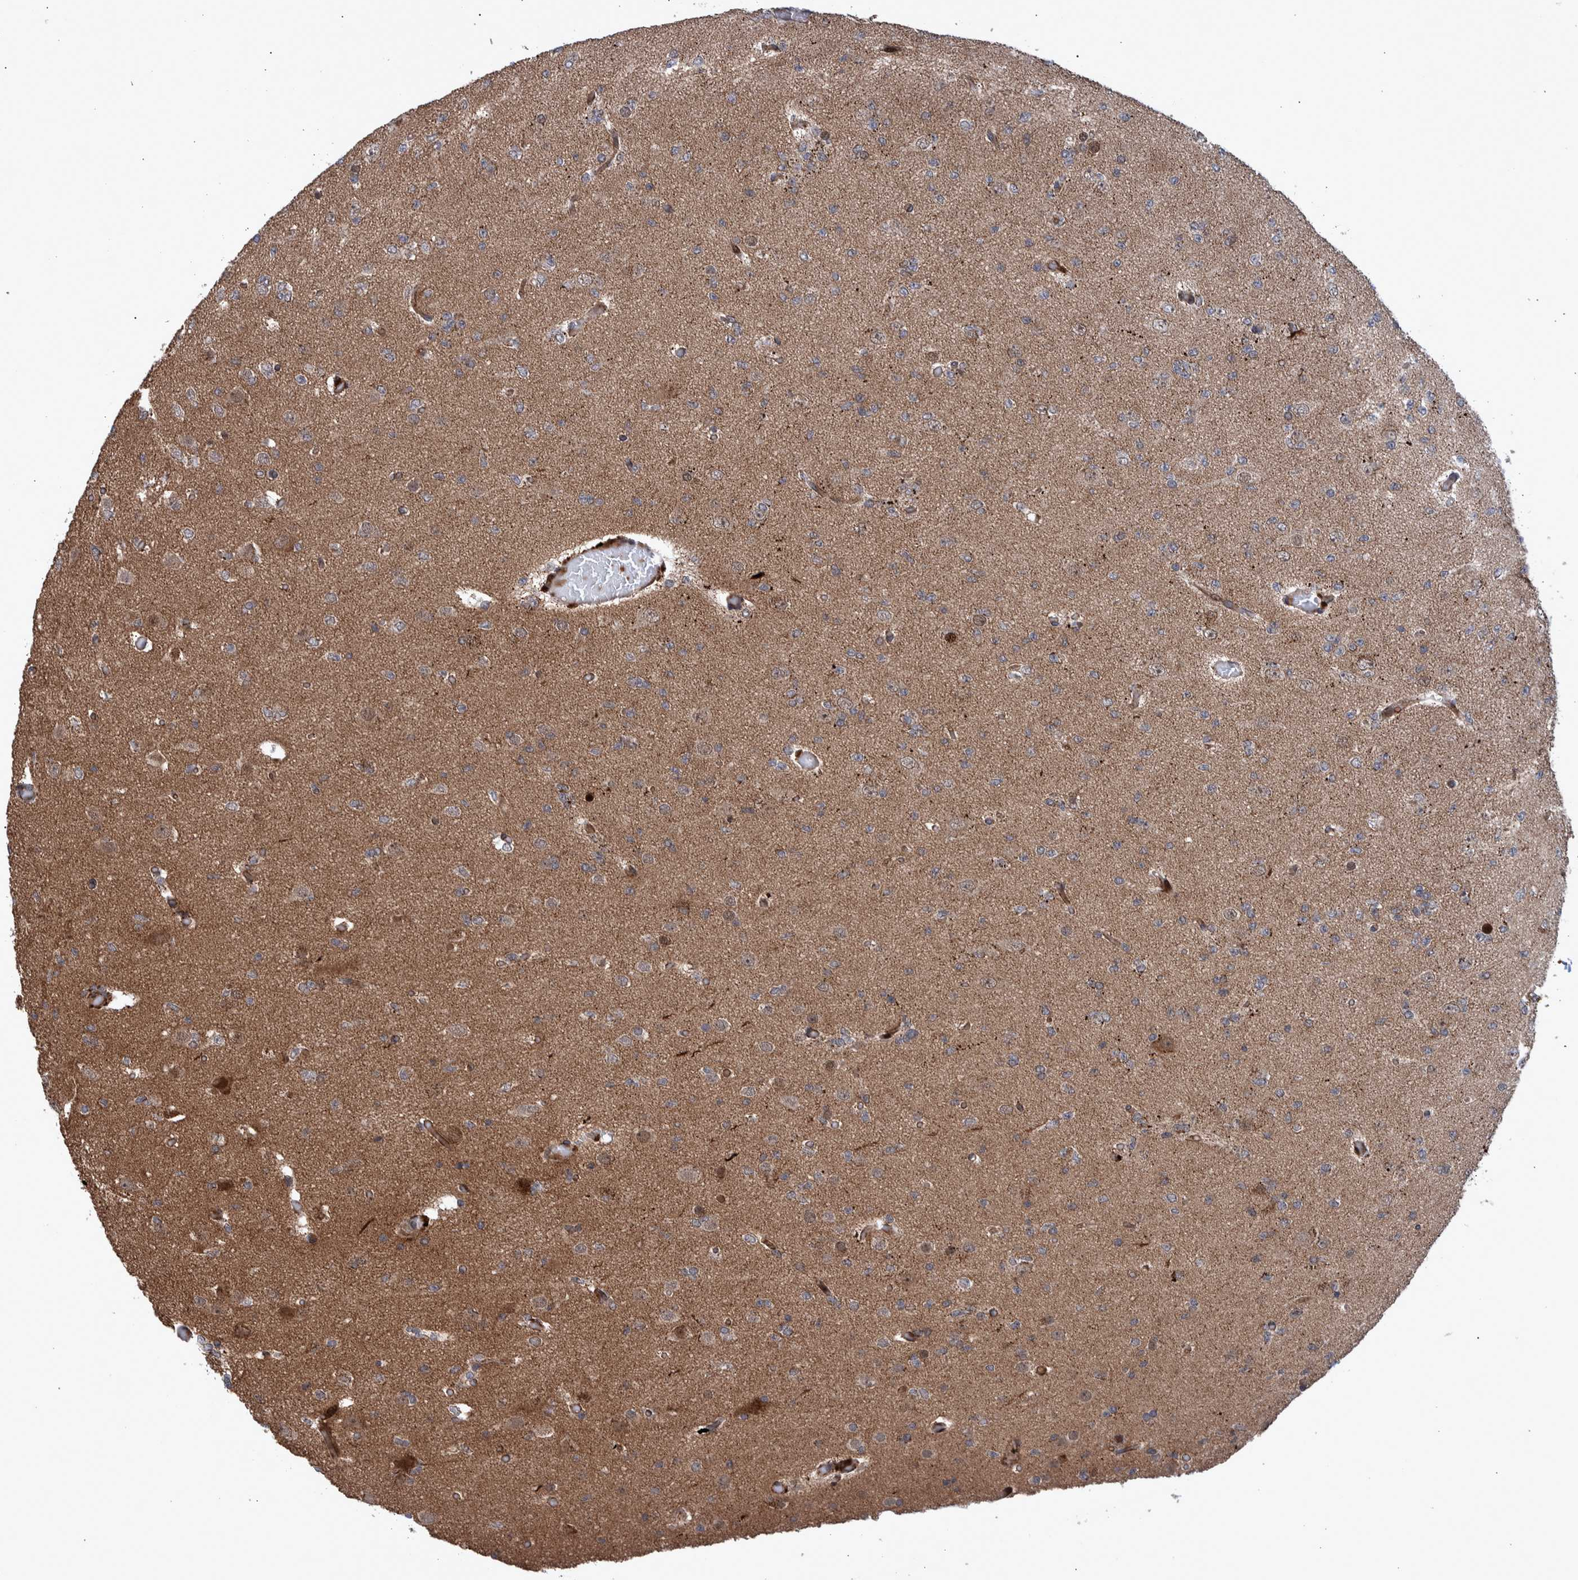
{"staining": {"intensity": "weak", "quantity": "25%-75%", "location": "cytoplasmic/membranous"}, "tissue": "glioma", "cell_type": "Tumor cells", "image_type": "cancer", "snomed": [{"axis": "morphology", "description": "Glioma, malignant, Low grade"}, {"axis": "topography", "description": "Brain"}], "caption": "Brown immunohistochemical staining in human malignant glioma (low-grade) exhibits weak cytoplasmic/membranous staining in approximately 25%-75% of tumor cells. (IHC, brightfield microscopy, high magnification).", "gene": "SHISA6", "patient": {"sex": "female", "age": 22}}